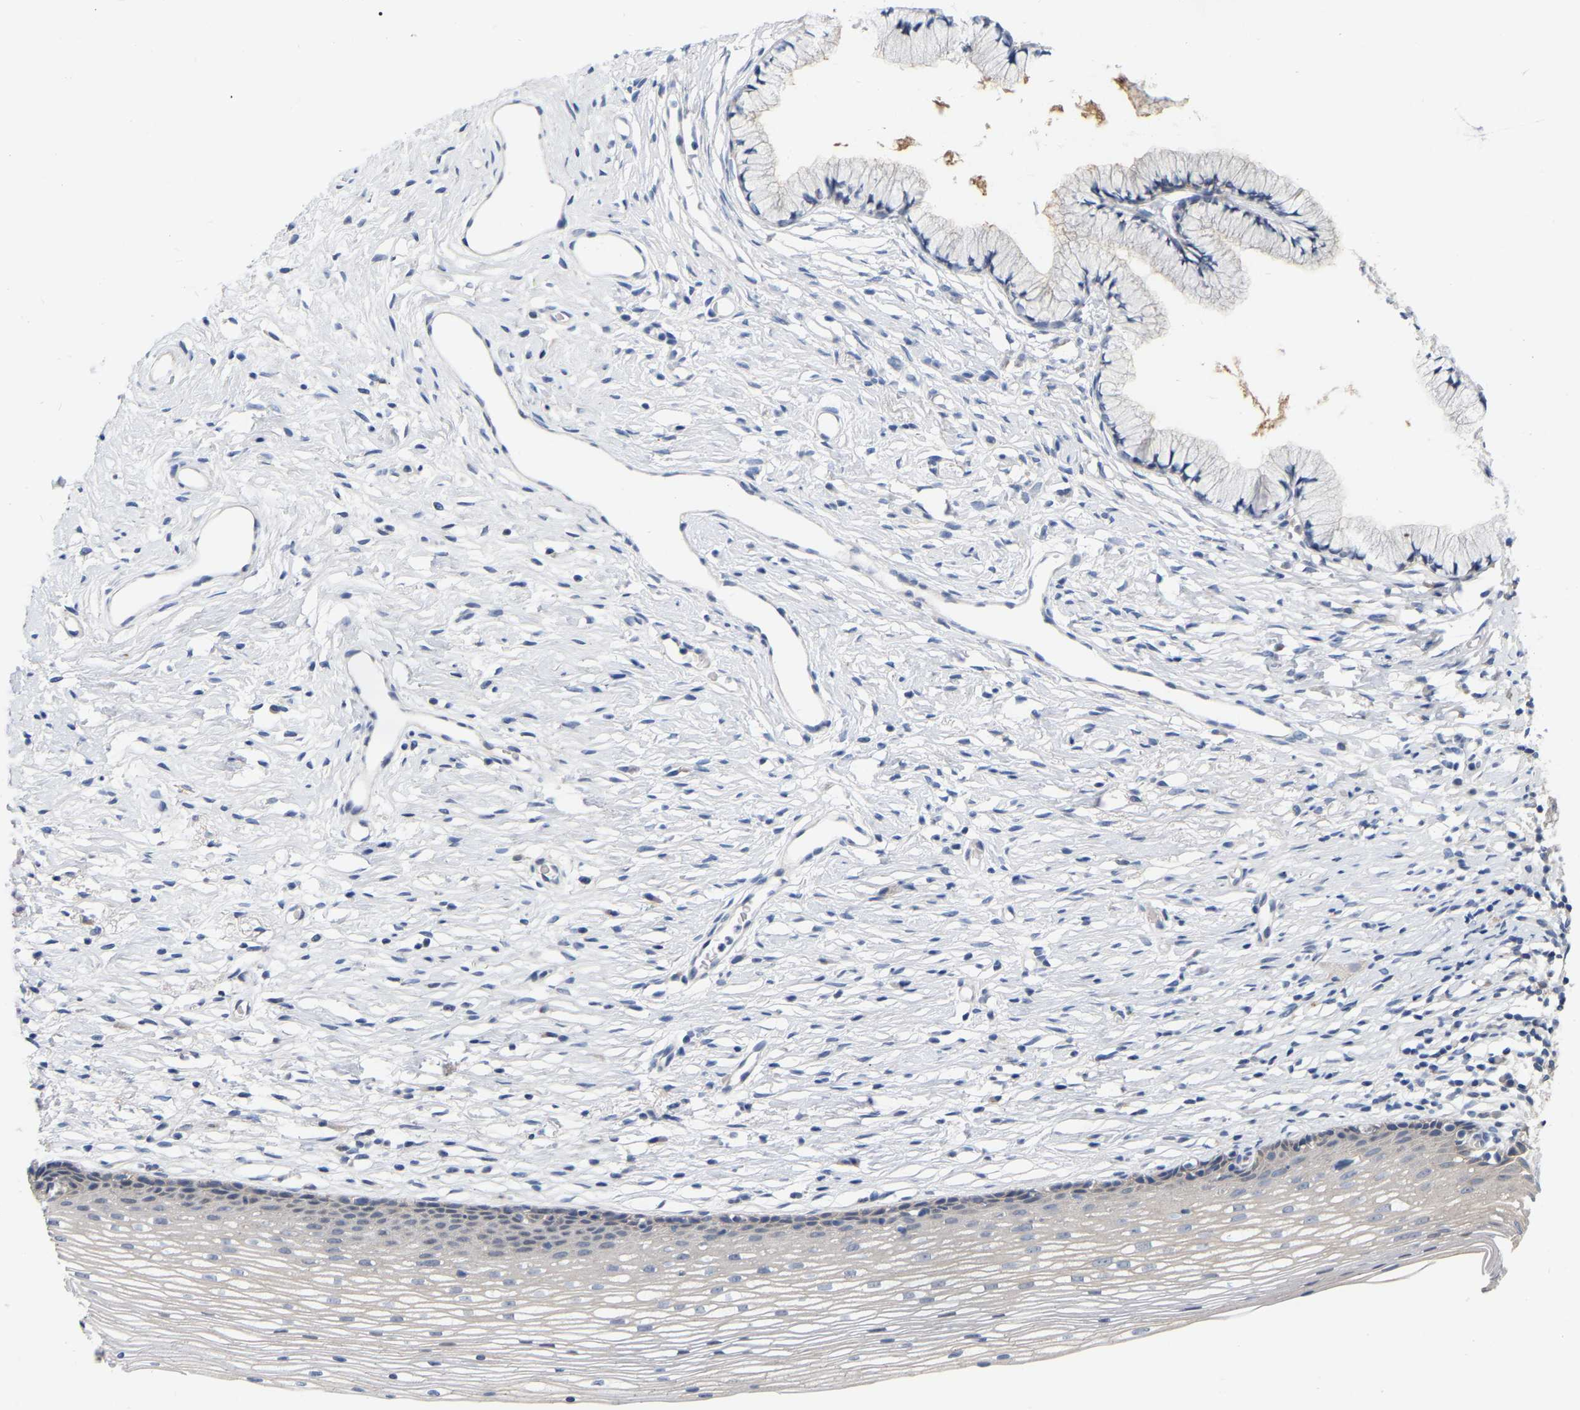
{"staining": {"intensity": "negative", "quantity": "none", "location": "none"}, "tissue": "cervix", "cell_type": "Glandular cells", "image_type": "normal", "snomed": [{"axis": "morphology", "description": "Normal tissue, NOS"}, {"axis": "topography", "description": "Cervix"}], "caption": "IHC micrograph of benign human cervix stained for a protein (brown), which demonstrates no positivity in glandular cells. (IHC, brightfield microscopy, high magnification).", "gene": "WIPI2", "patient": {"sex": "female", "age": 77}}